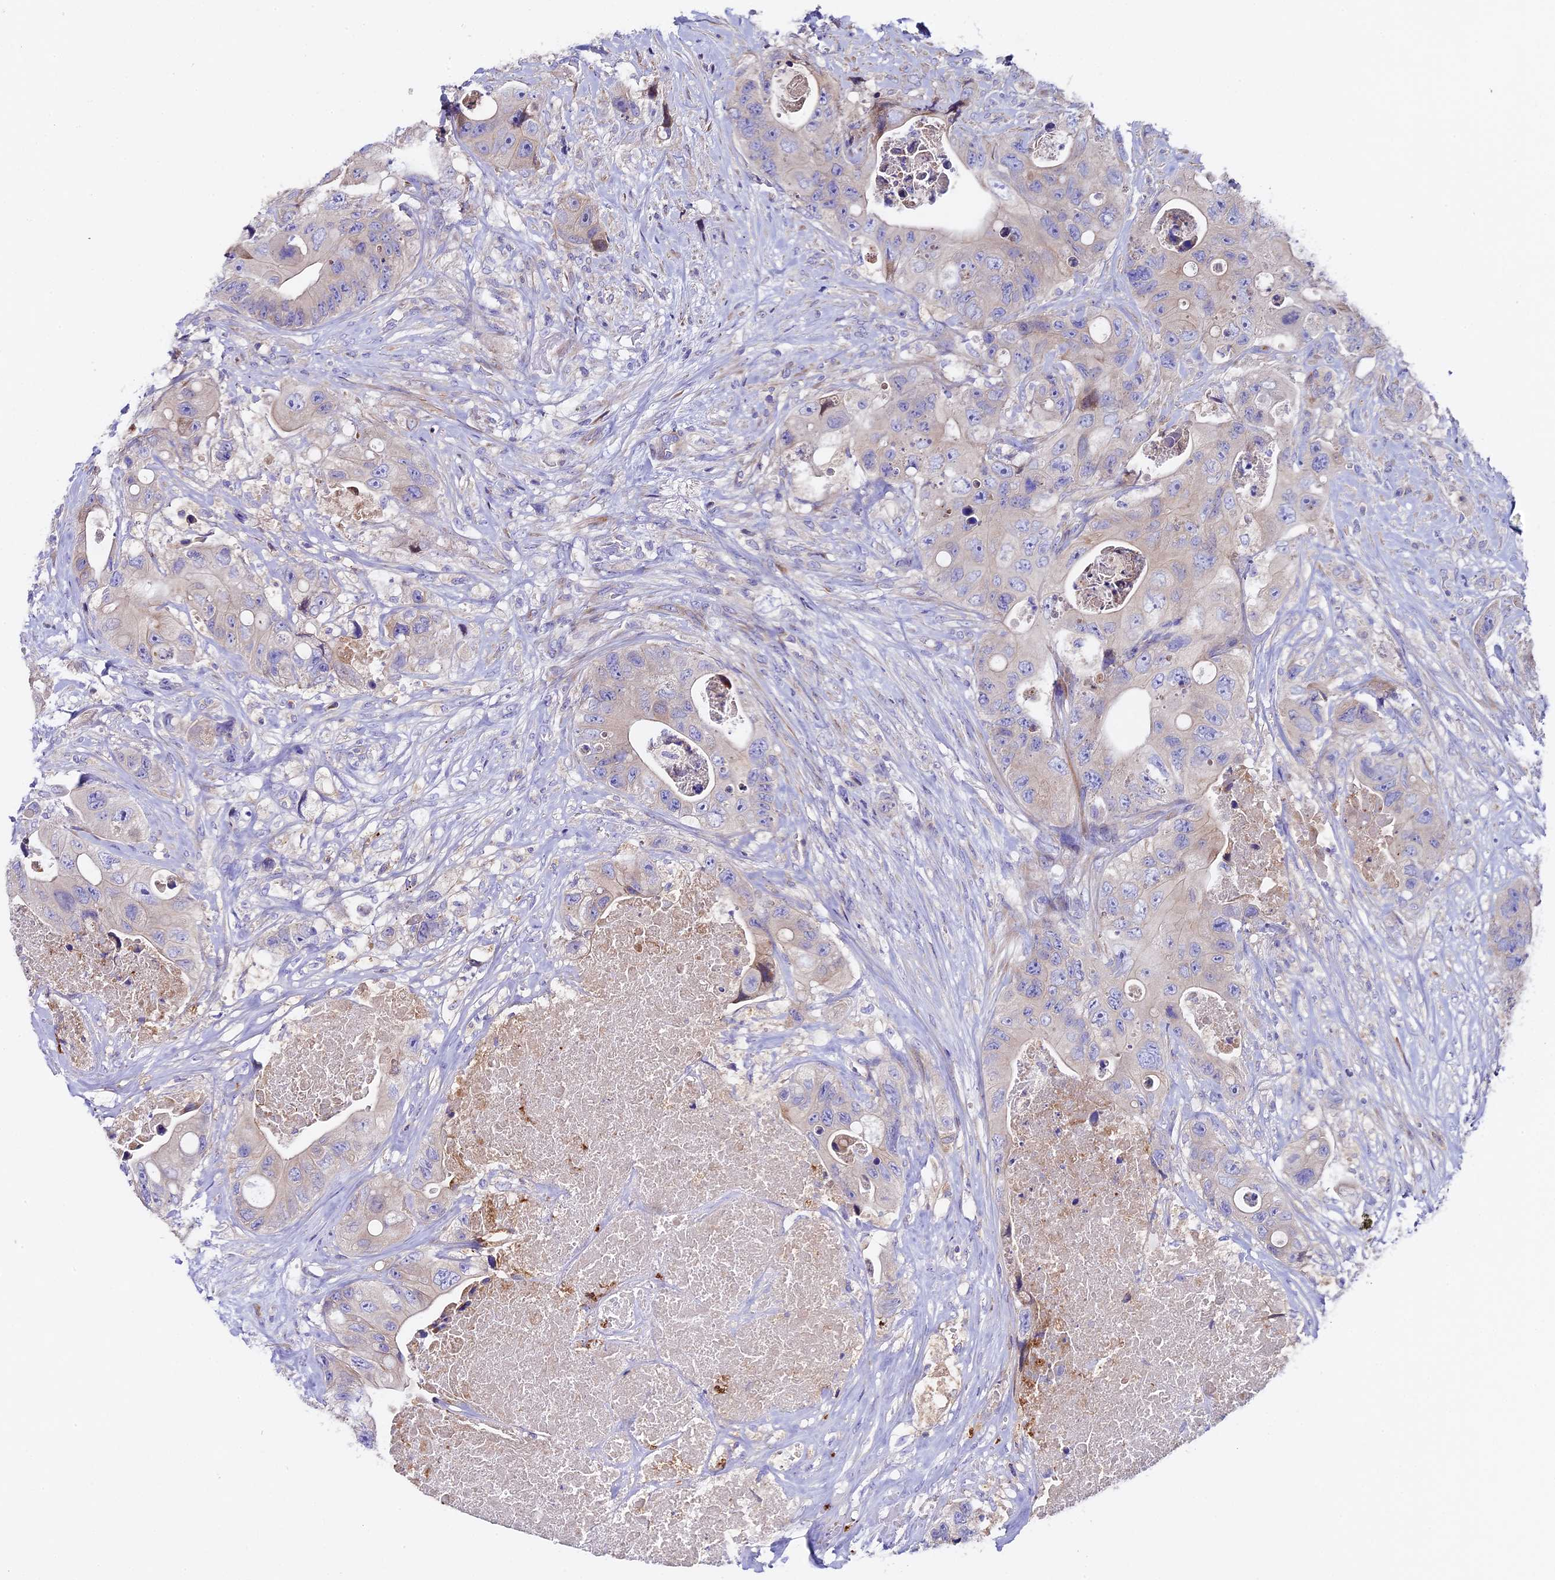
{"staining": {"intensity": "negative", "quantity": "none", "location": "none"}, "tissue": "colorectal cancer", "cell_type": "Tumor cells", "image_type": "cancer", "snomed": [{"axis": "morphology", "description": "Adenocarcinoma, NOS"}, {"axis": "topography", "description": "Colon"}], "caption": "IHC image of human colorectal cancer stained for a protein (brown), which demonstrates no staining in tumor cells.", "gene": "PIGU", "patient": {"sex": "female", "age": 46}}